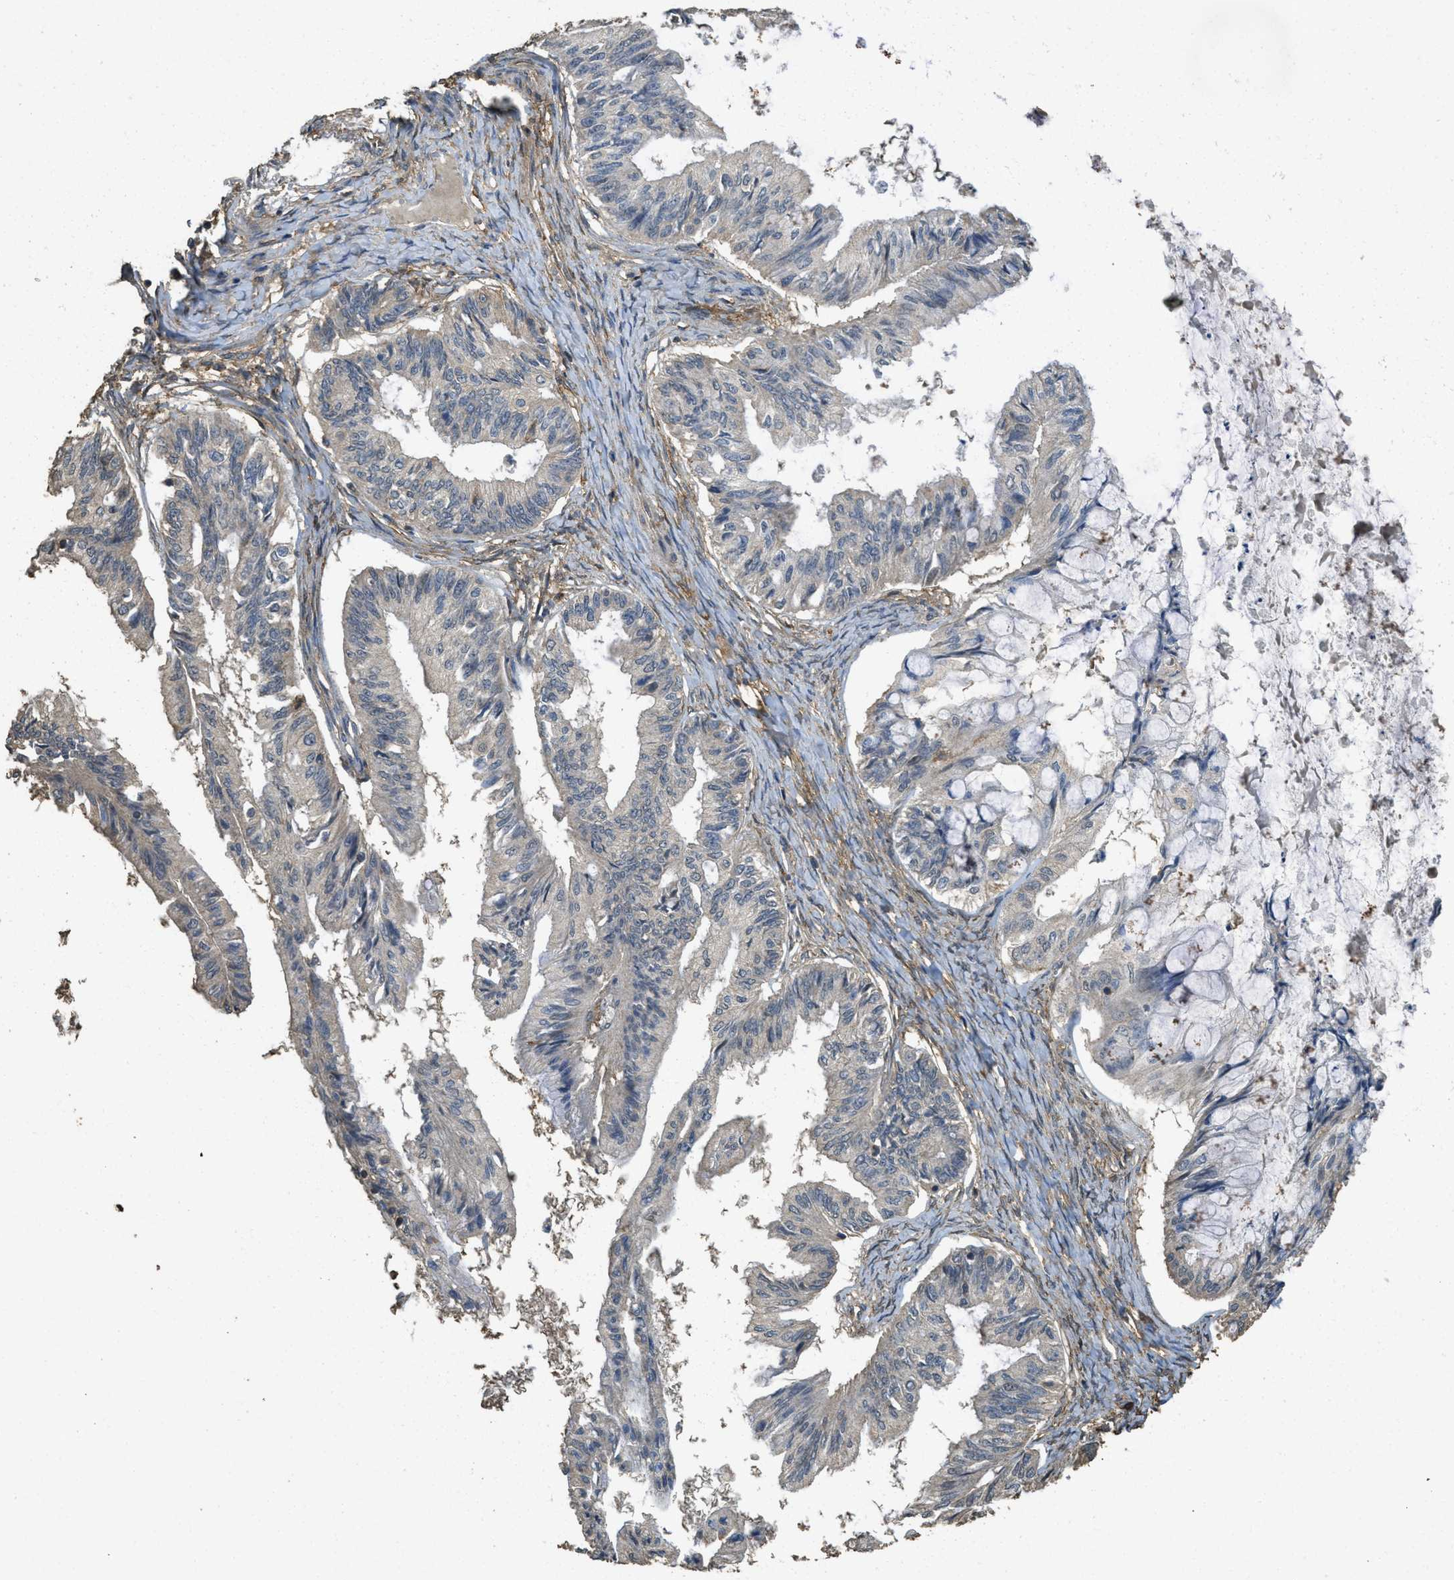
{"staining": {"intensity": "weak", "quantity": "<25%", "location": "cytoplasmic/membranous"}, "tissue": "ovarian cancer", "cell_type": "Tumor cells", "image_type": "cancer", "snomed": [{"axis": "morphology", "description": "Cystadenocarcinoma, mucinous, NOS"}, {"axis": "topography", "description": "Ovary"}], "caption": "This micrograph is of ovarian cancer stained with immunohistochemistry (IHC) to label a protein in brown with the nuclei are counter-stained blue. There is no expression in tumor cells.", "gene": "CD276", "patient": {"sex": "female", "age": 57}}